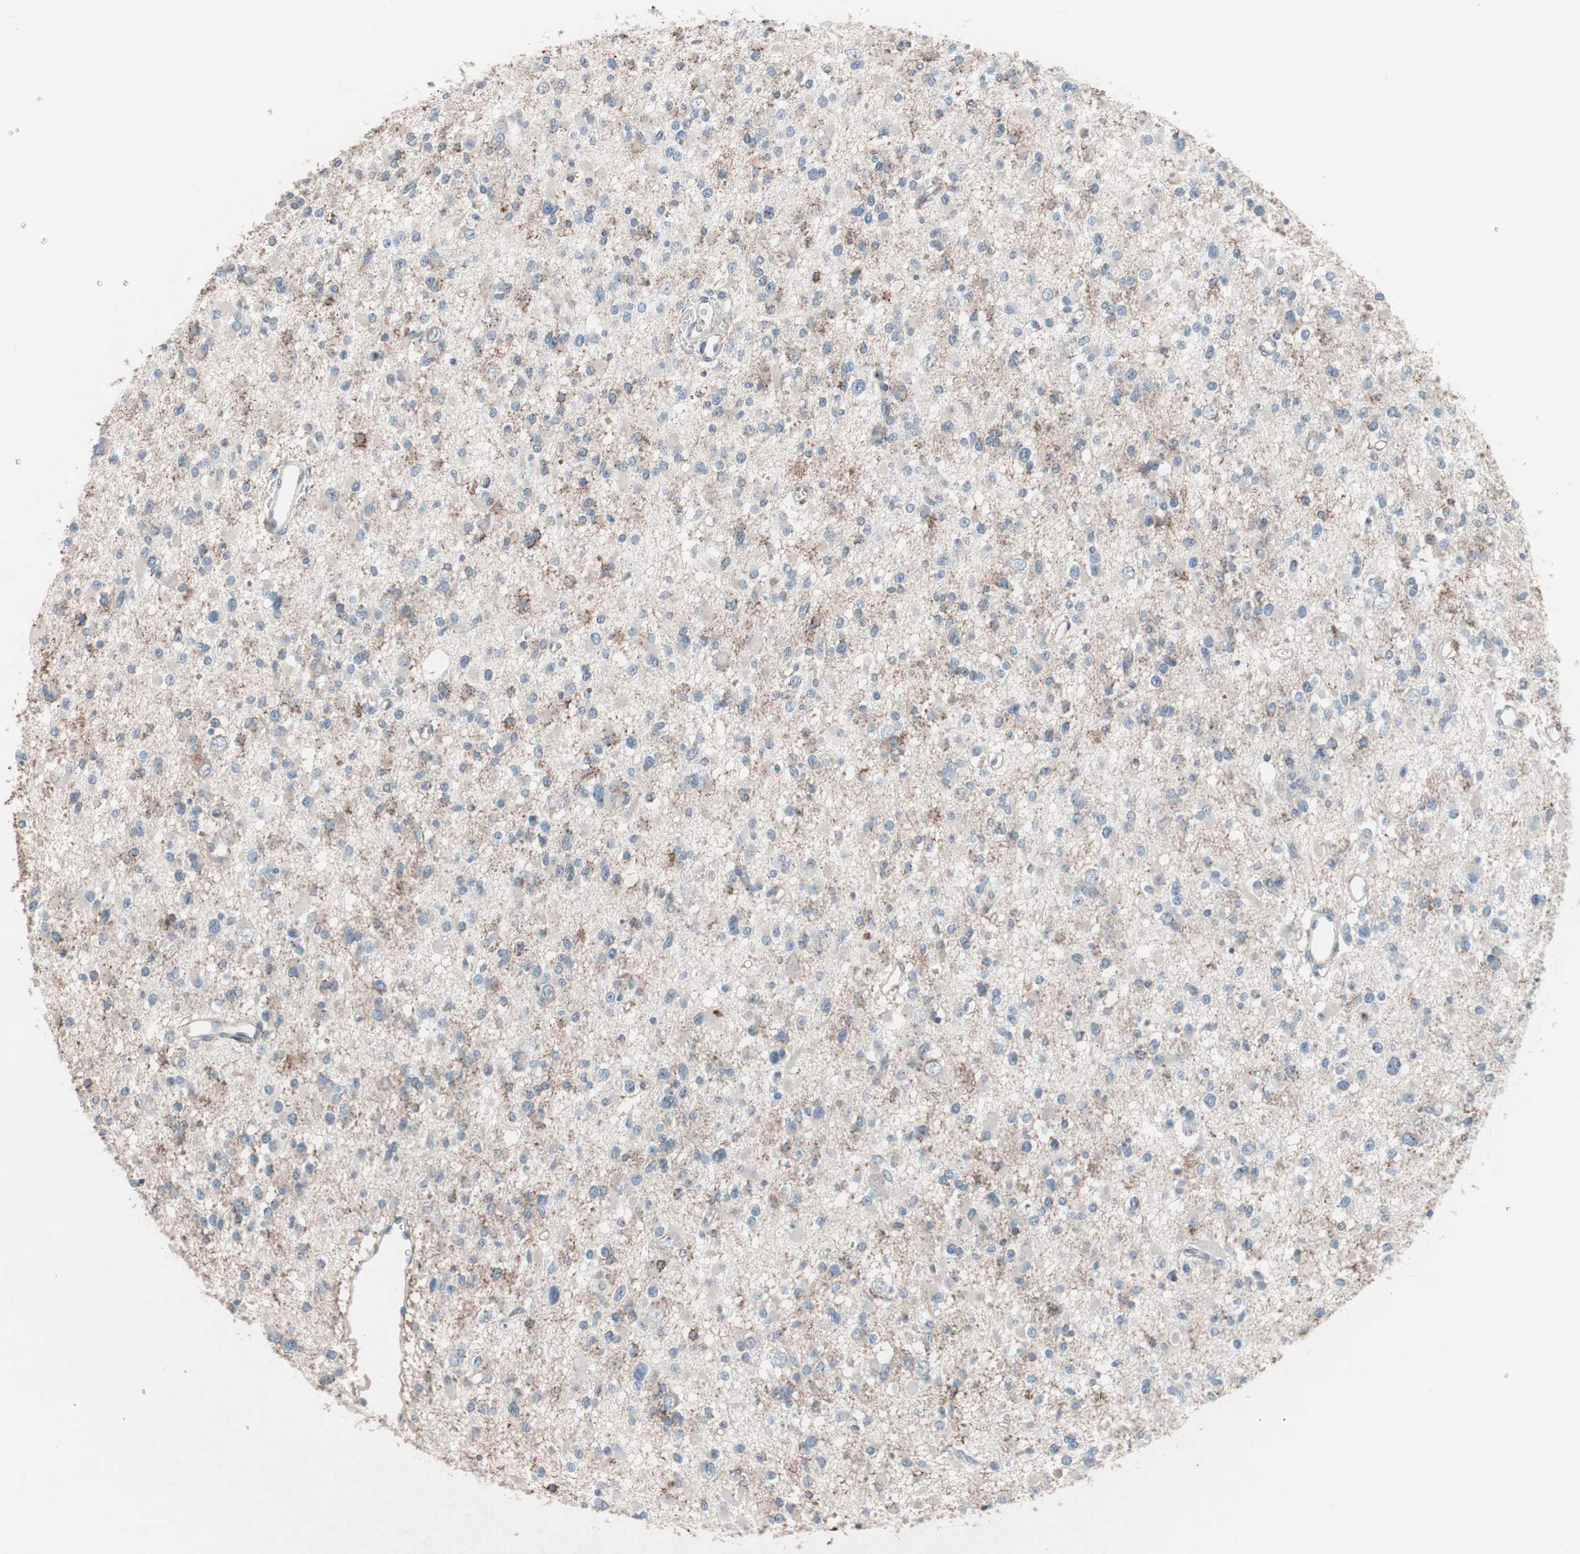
{"staining": {"intensity": "weak", "quantity": "25%-75%", "location": "cytoplasmic/membranous"}, "tissue": "glioma", "cell_type": "Tumor cells", "image_type": "cancer", "snomed": [{"axis": "morphology", "description": "Glioma, malignant, Low grade"}, {"axis": "topography", "description": "Brain"}], "caption": "Immunohistochemistry (IHC) photomicrograph of human low-grade glioma (malignant) stained for a protein (brown), which shows low levels of weak cytoplasmic/membranous positivity in about 25%-75% of tumor cells.", "gene": "GRB7", "patient": {"sex": "female", "age": 22}}